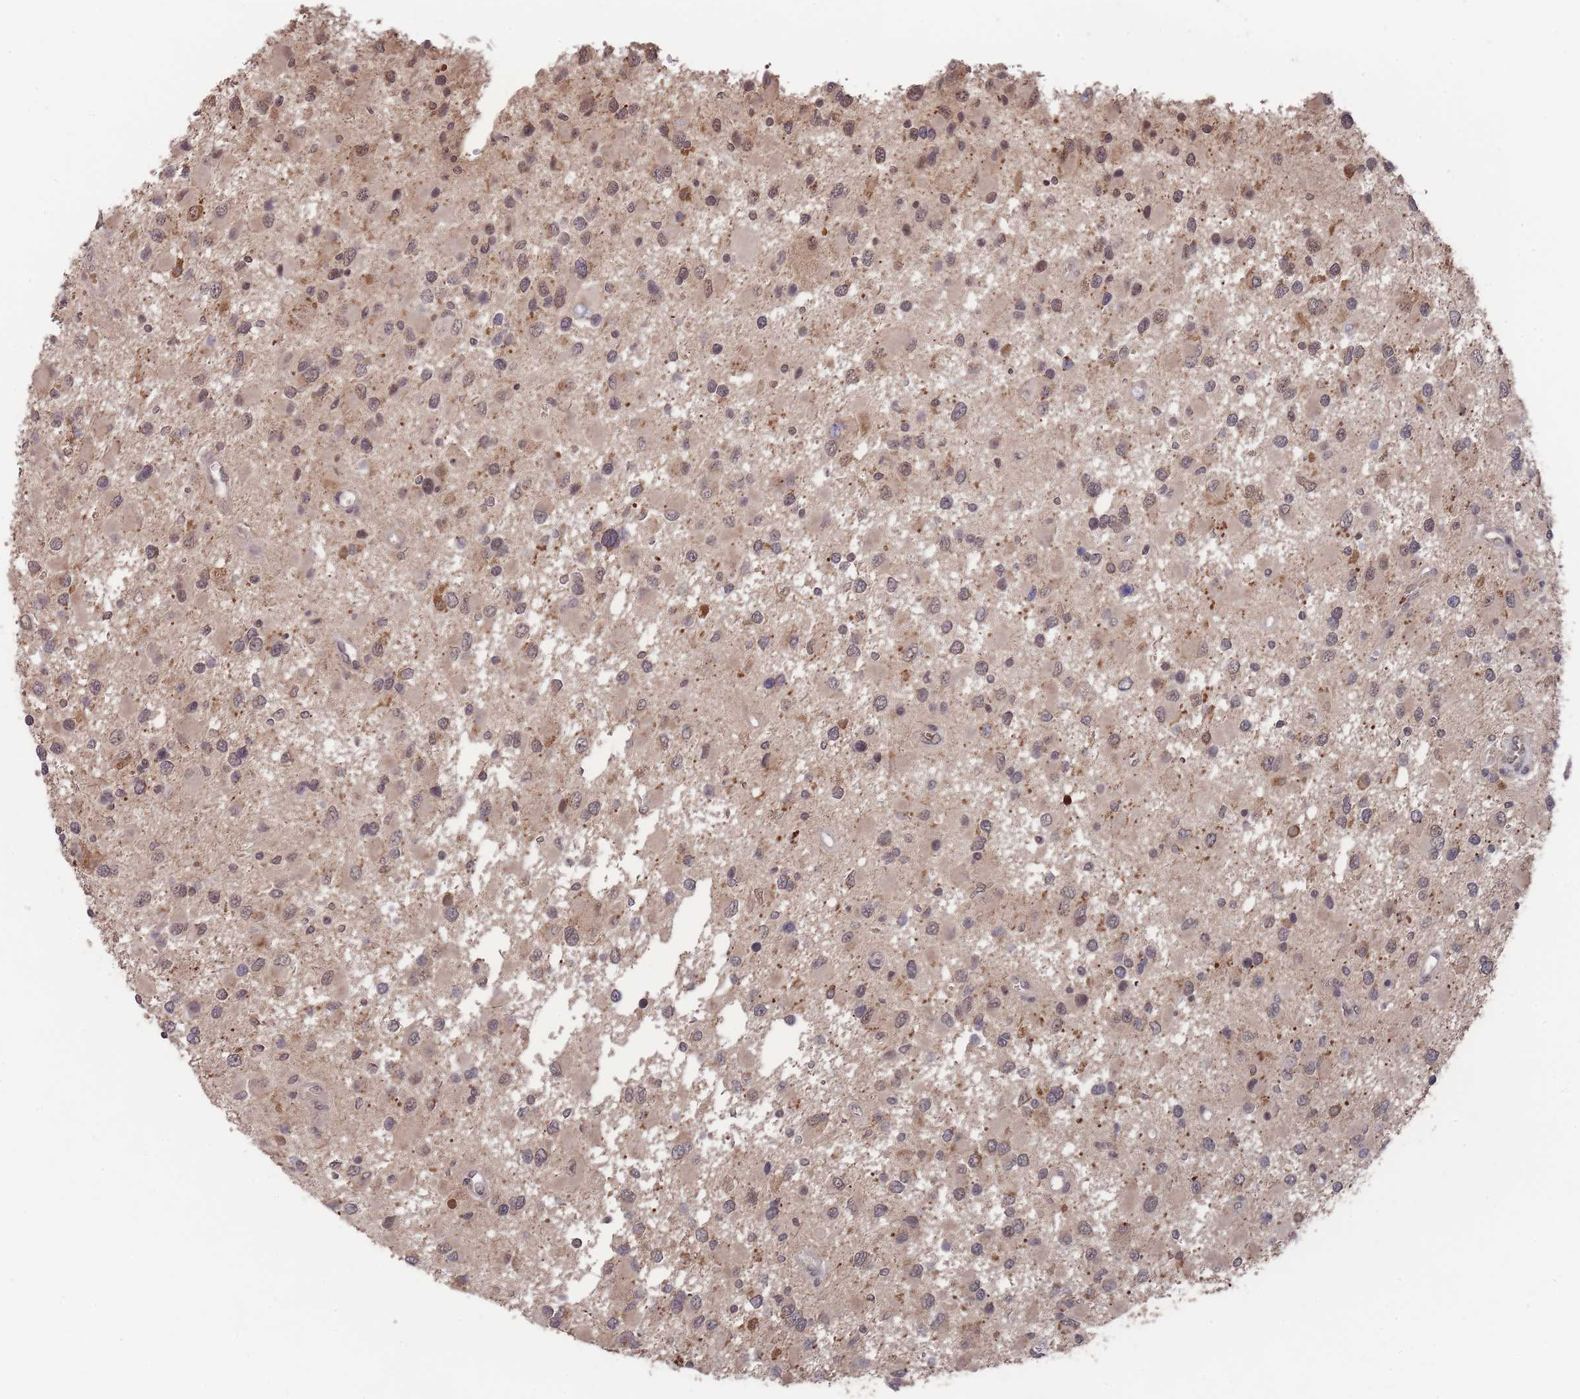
{"staining": {"intensity": "weak", "quantity": "<25%", "location": "cytoplasmic/membranous"}, "tissue": "glioma", "cell_type": "Tumor cells", "image_type": "cancer", "snomed": [{"axis": "morphology", "description": "Glioma, malignant, High grade"}, {"axis": "topography", "description": "Brain"}], "caption": "Immunohistochemistry (IHC) image of human malignant glioma (high-grade) stained for a protein (brown), which demonstrates no staining in tumor cells.", "gene": "SF3B1", "patient": {"sex": "male", "age": 53}}